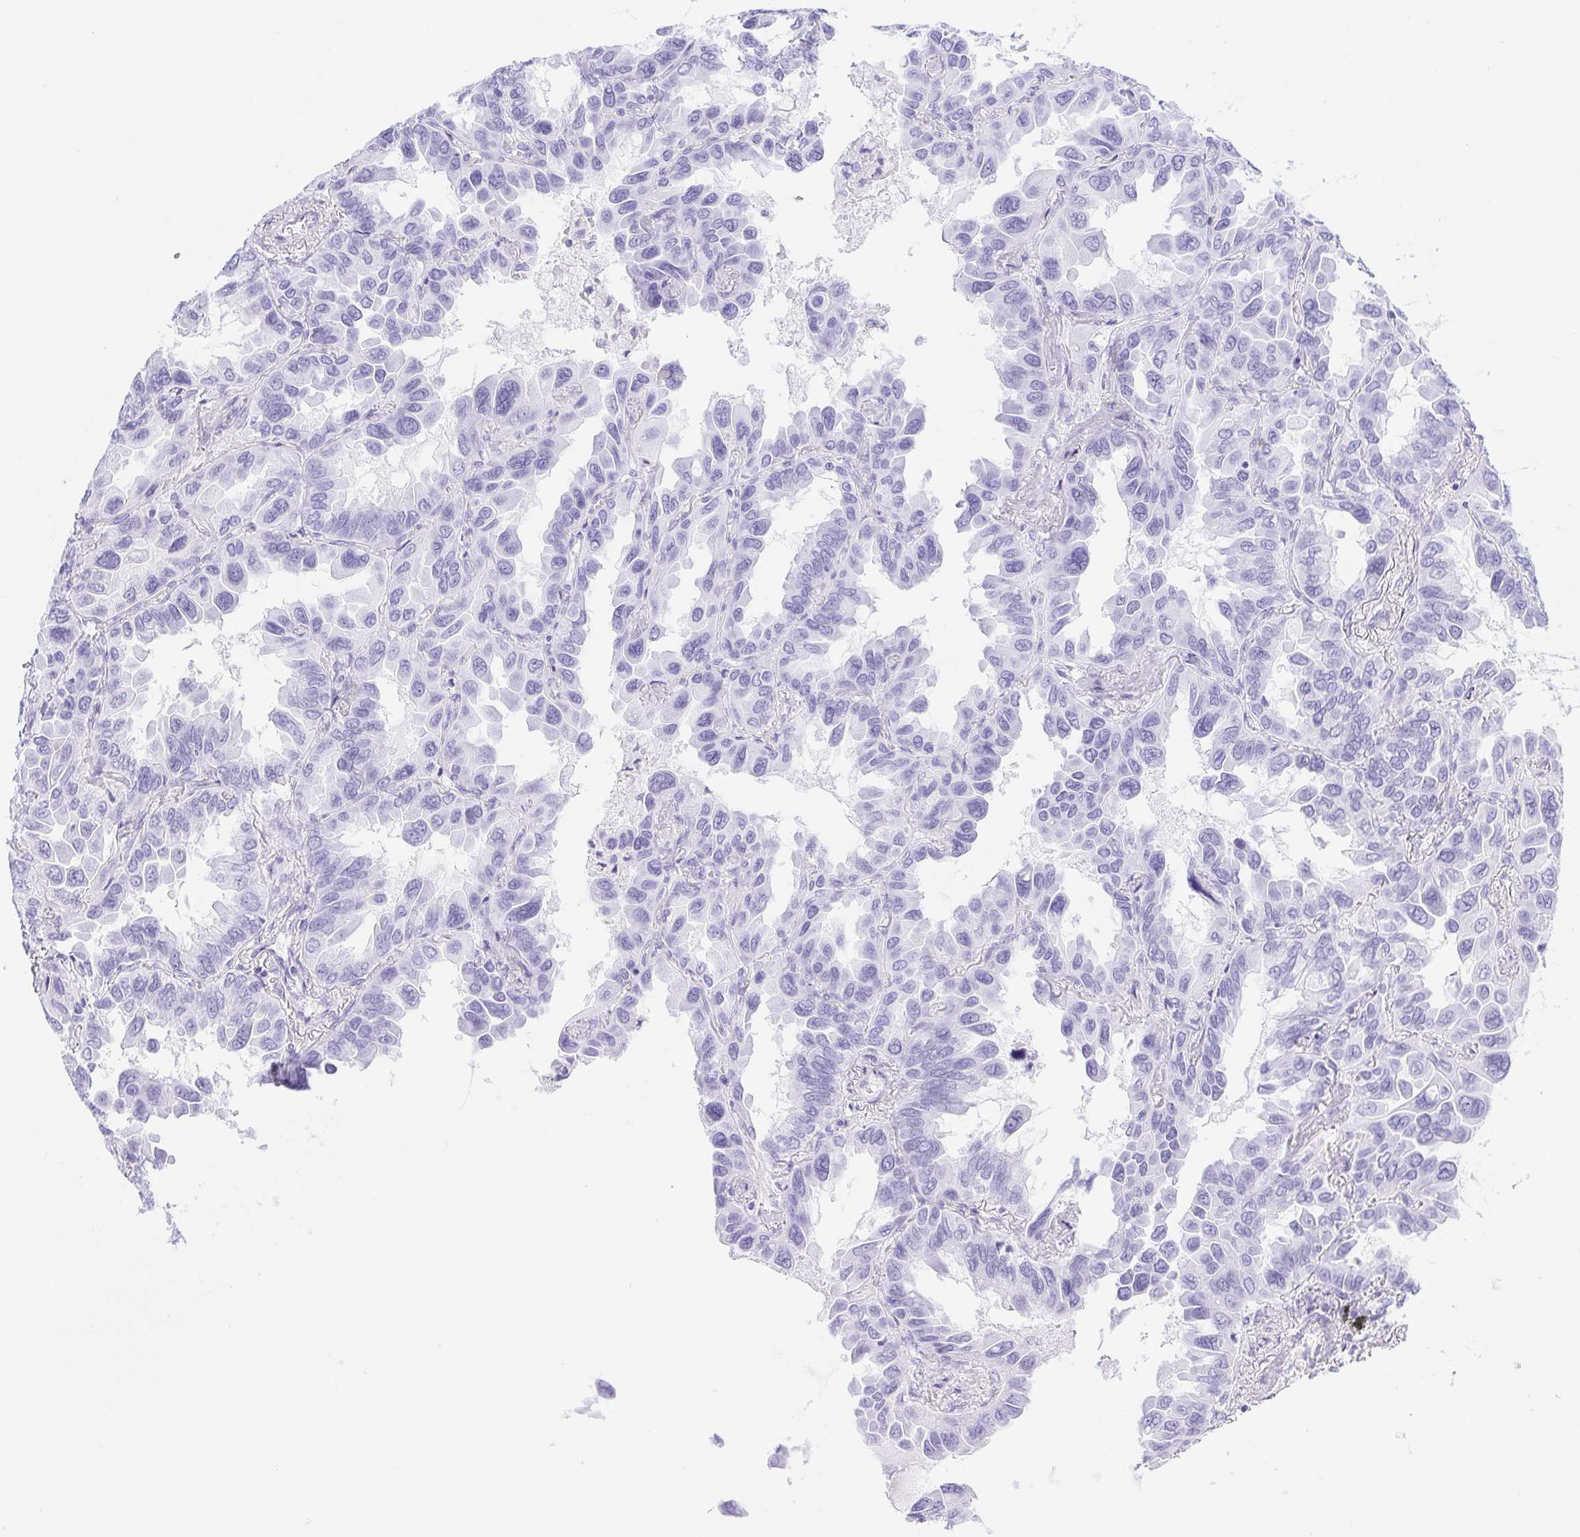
{"staining": {"intensity": "negative", "quantity": "none", "location": "none"}, "tissue": "lung cancer", "cell_type": "Tumor cells", "image_type": "cancer", "snomed": [{"axis": "morphology", "description": "Adenocarcinoma, NOS"}, {"axis": "topography", "description": "Lung"}], "caption": "Image shows no protein expression in tumor cells of lung cancer (adenocarcinoma) tissue.", "gene": "DDX17", "patient": {"sex": "male", "age": 64}}